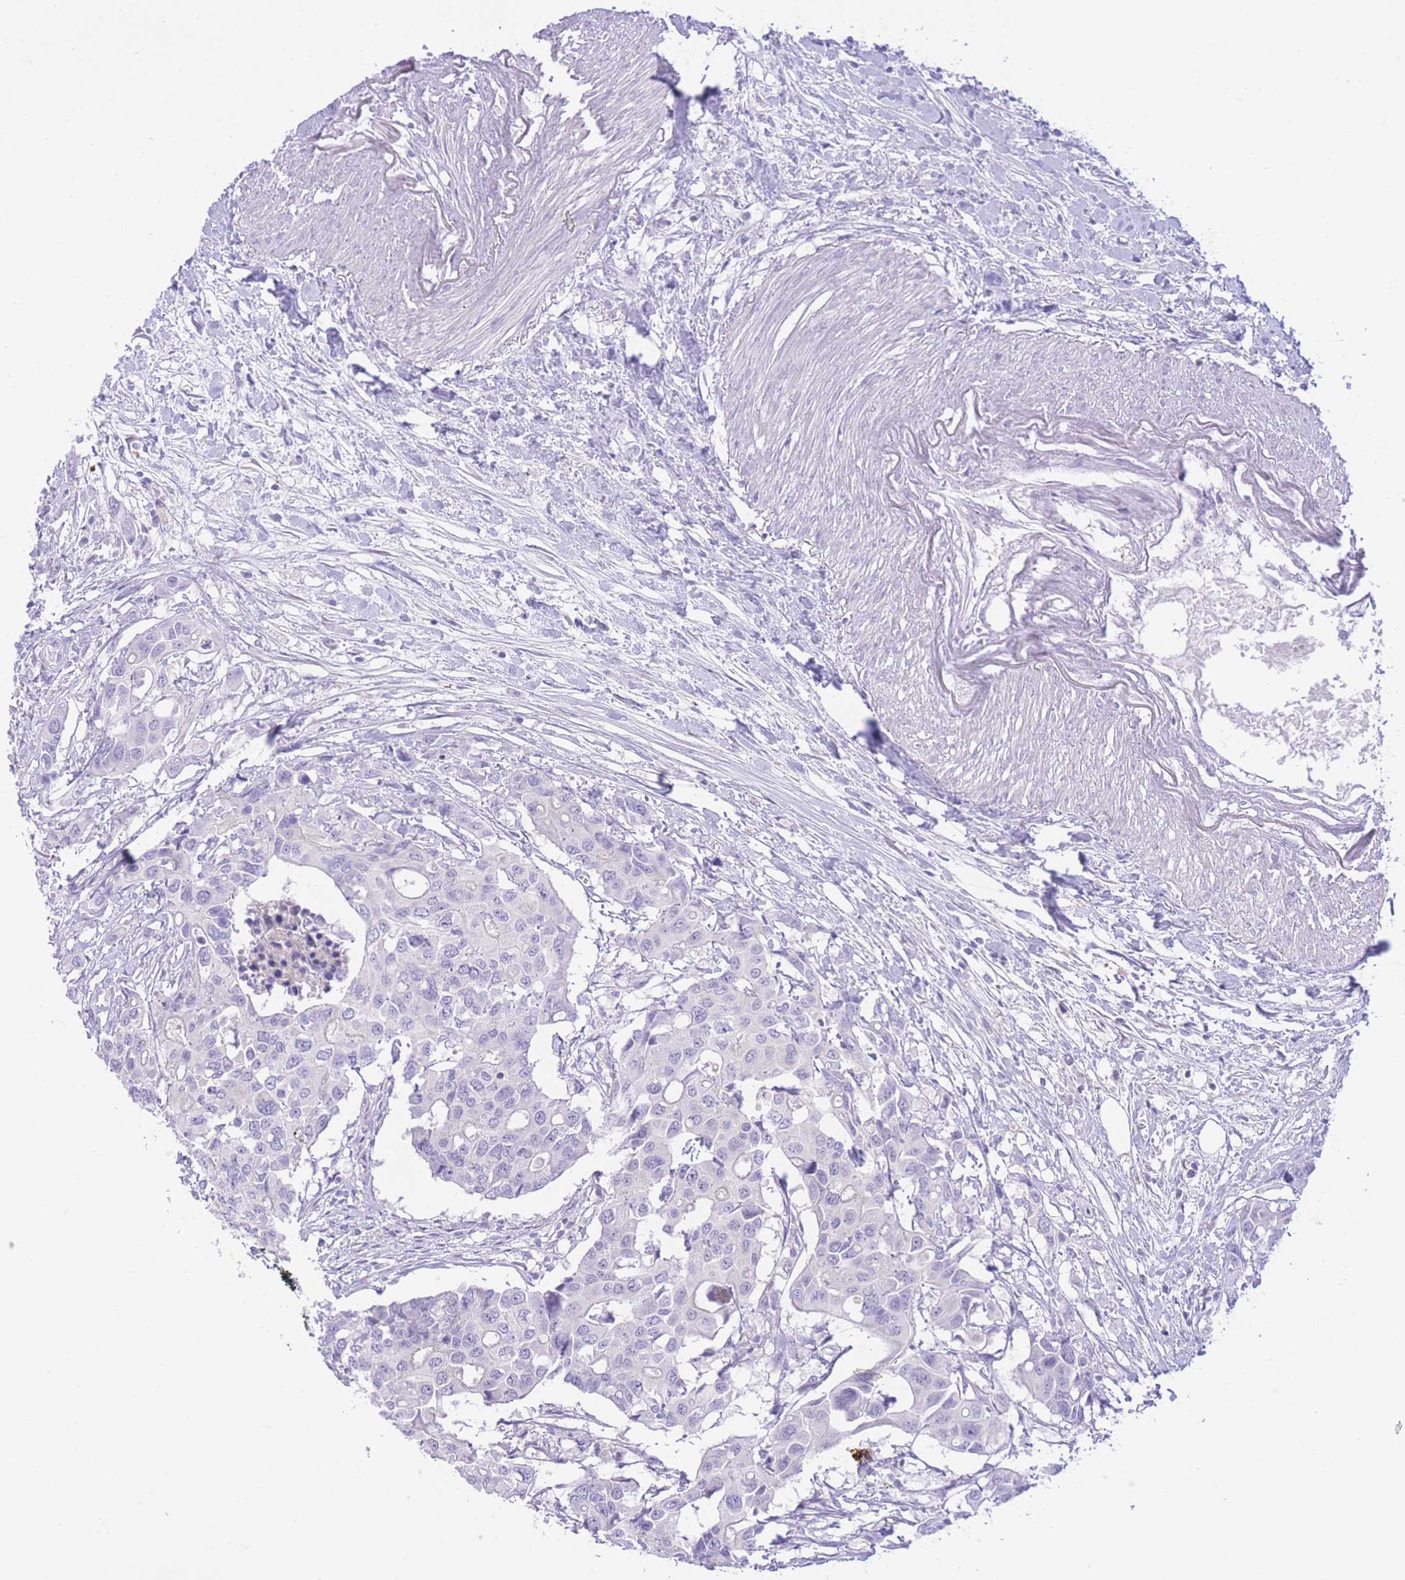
{"staining": {"intensity": "negative", "quantity": "none", "location": "none"}, "tissue": "colorectal cancer", "cell_type": "Tumor cells", "image_type": "cancer", "snomed": [{"axis": "morphology", "description": "Adenocarcinoma, NOS"}, {"axis": "topography", "description": "Colon"}], "caption": "Immunohistochemistry (IHC) of colorectal cancer (adenocarcinoma) shows no positivity in tumor cells.", "gene": "ZNF212", "patient": {"sex": "male", "age": 77}}